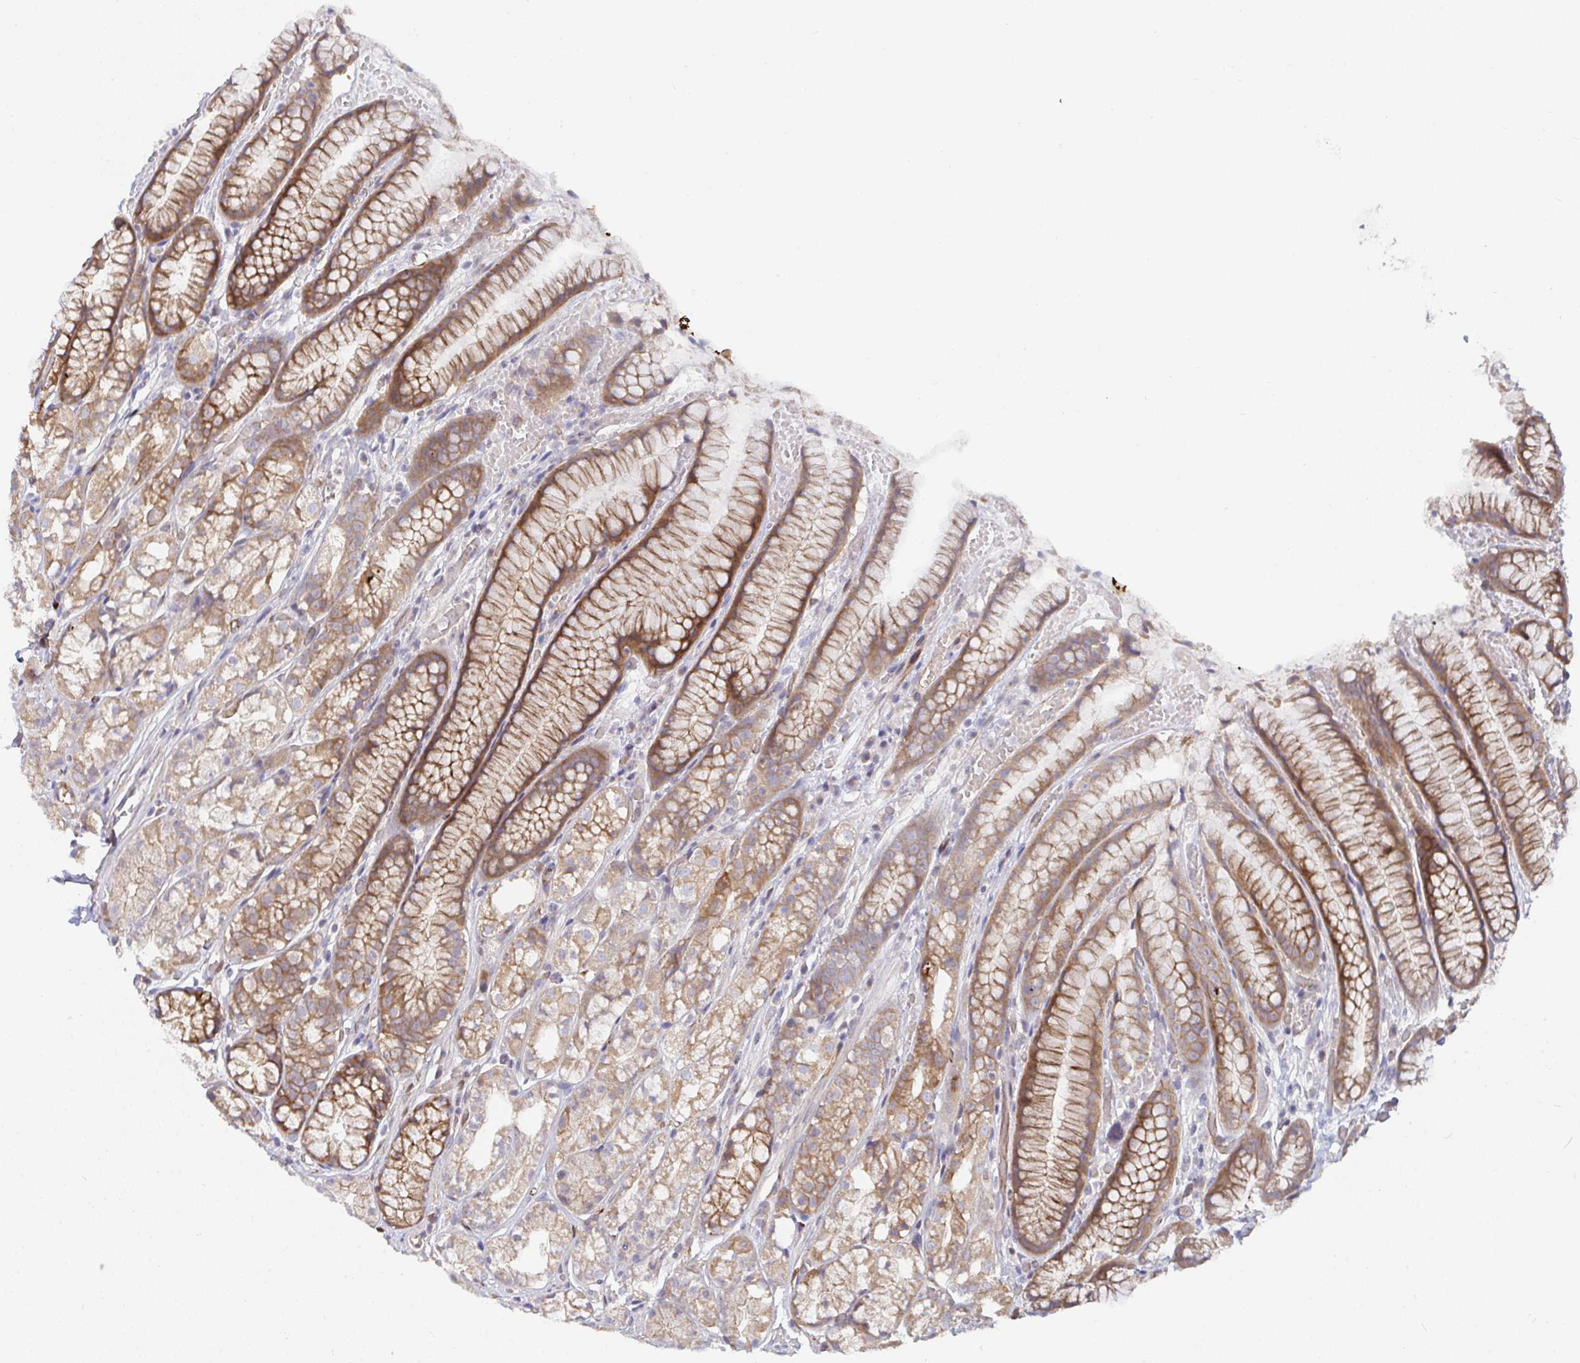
{"staining": {"intensity": "moderate", "quantity": ">75%", "location": "cytoplasmic/membranous"}, "tissue": "stomach", "cell_type": "Glandular cells", "image_type": "normal", "snomed": [{"axis": "morphology", "description": "Normal tissue, NOS"}, {"axis": "topography", "description": "Smooth muscle"}, {"axis": "topography", "description": "Stomach"}], "caption": "Moderate cytoplasmic/membranous expression is appreciated in approximately >75% of glandular cells in benign stomach.", "gene": "EIF1AD", "patient": {"sex": "male", "age": 70}}